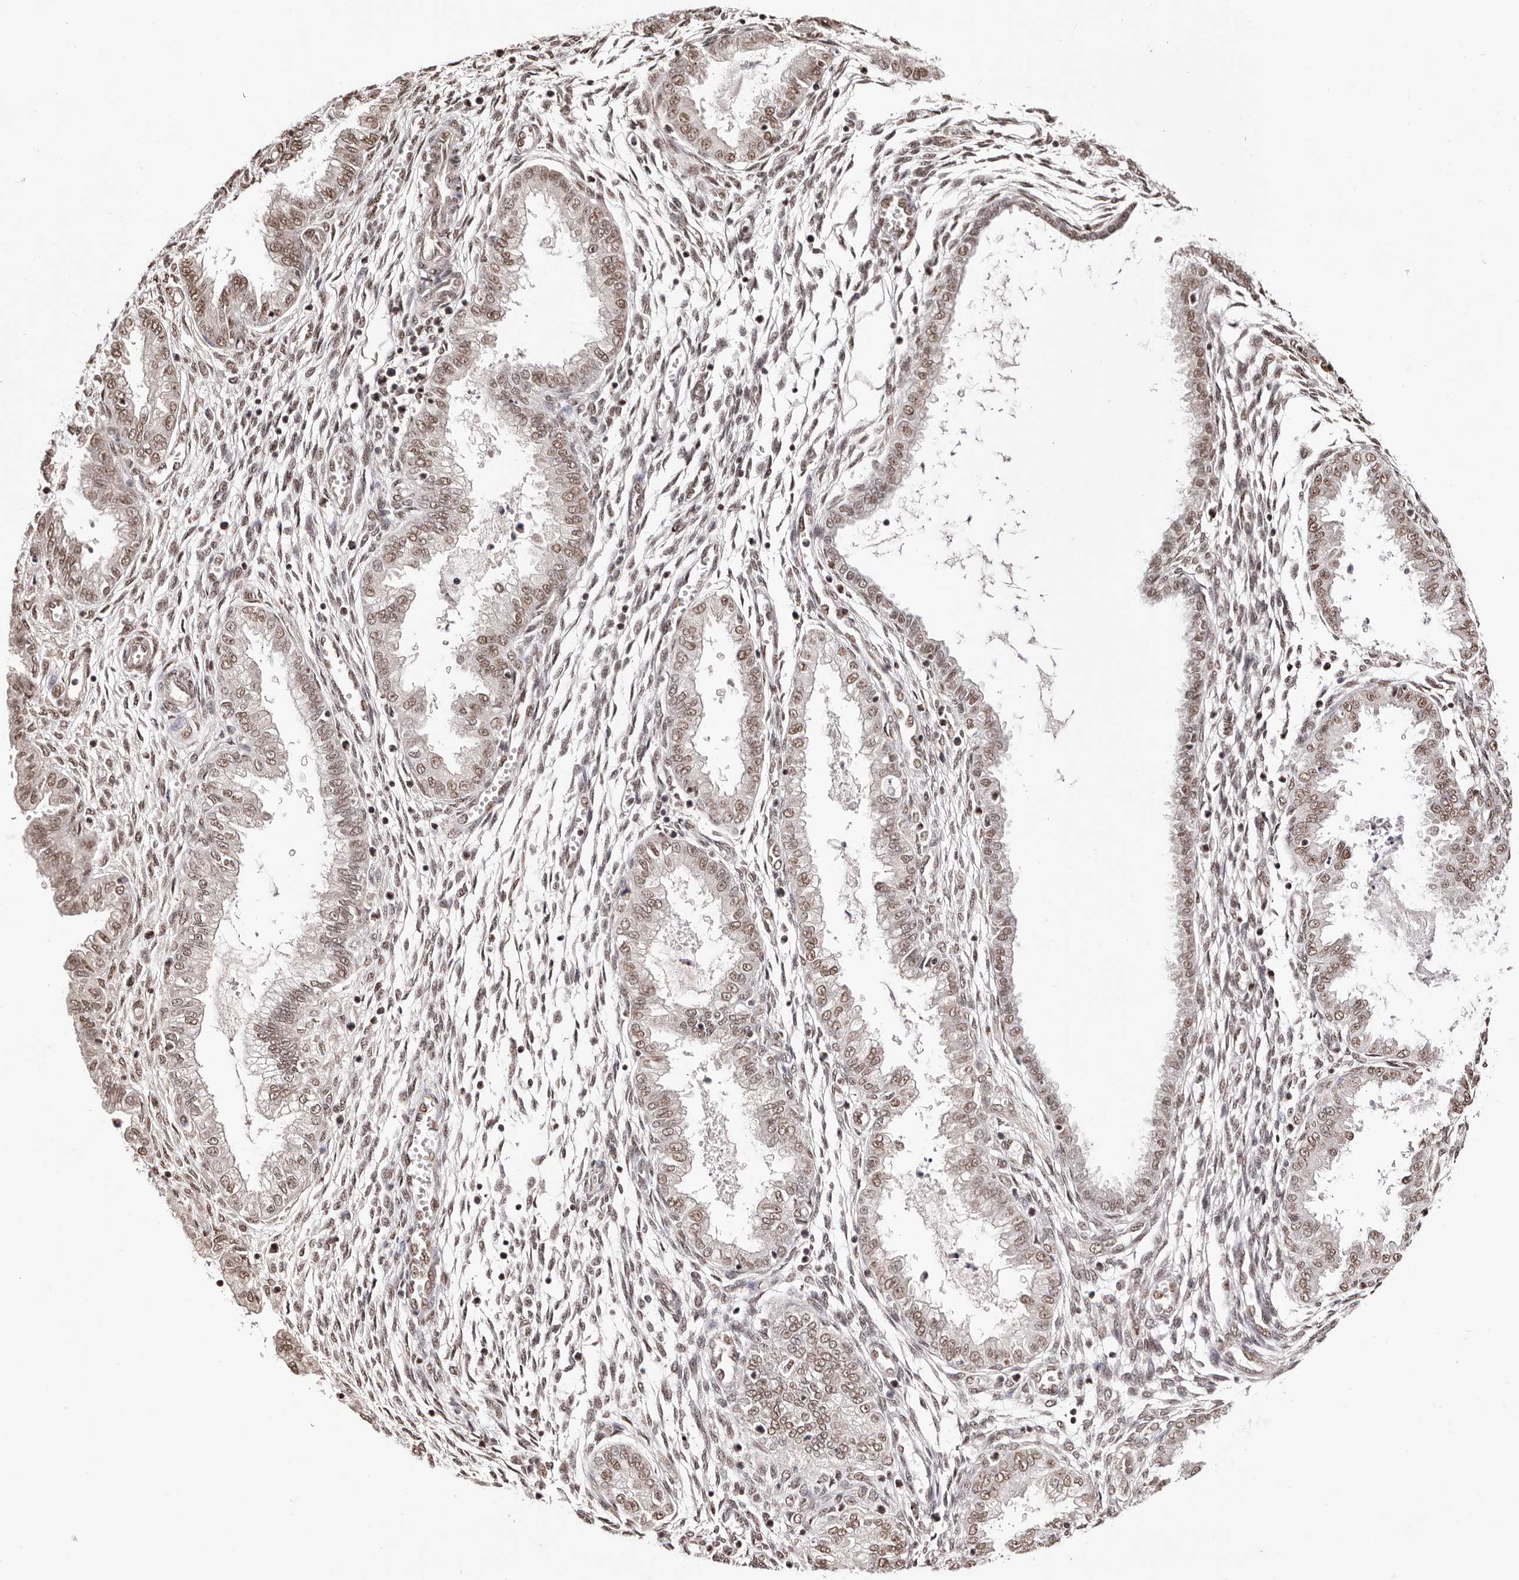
{"staining": {"intensity": "moderate", "quantity": "25%-75%", "location": "nuclear"}, "tissue": "endometrium", "cell_type": "Cells in endometrial stroma", "image_type": "normal", "snomed": [{"axis": "morphology", "description": "Normal tissue, NOS"}, {"axis": "topography", "description": "Endometrium"}], "caption": "Human endometrium stained for a protein (brown) displays moderate nuclear positive positivity in about 25%-75% of cells in endometrial stroma.", "gene": "BICRAL", "patient": {"sex": "female", "age": 33}}